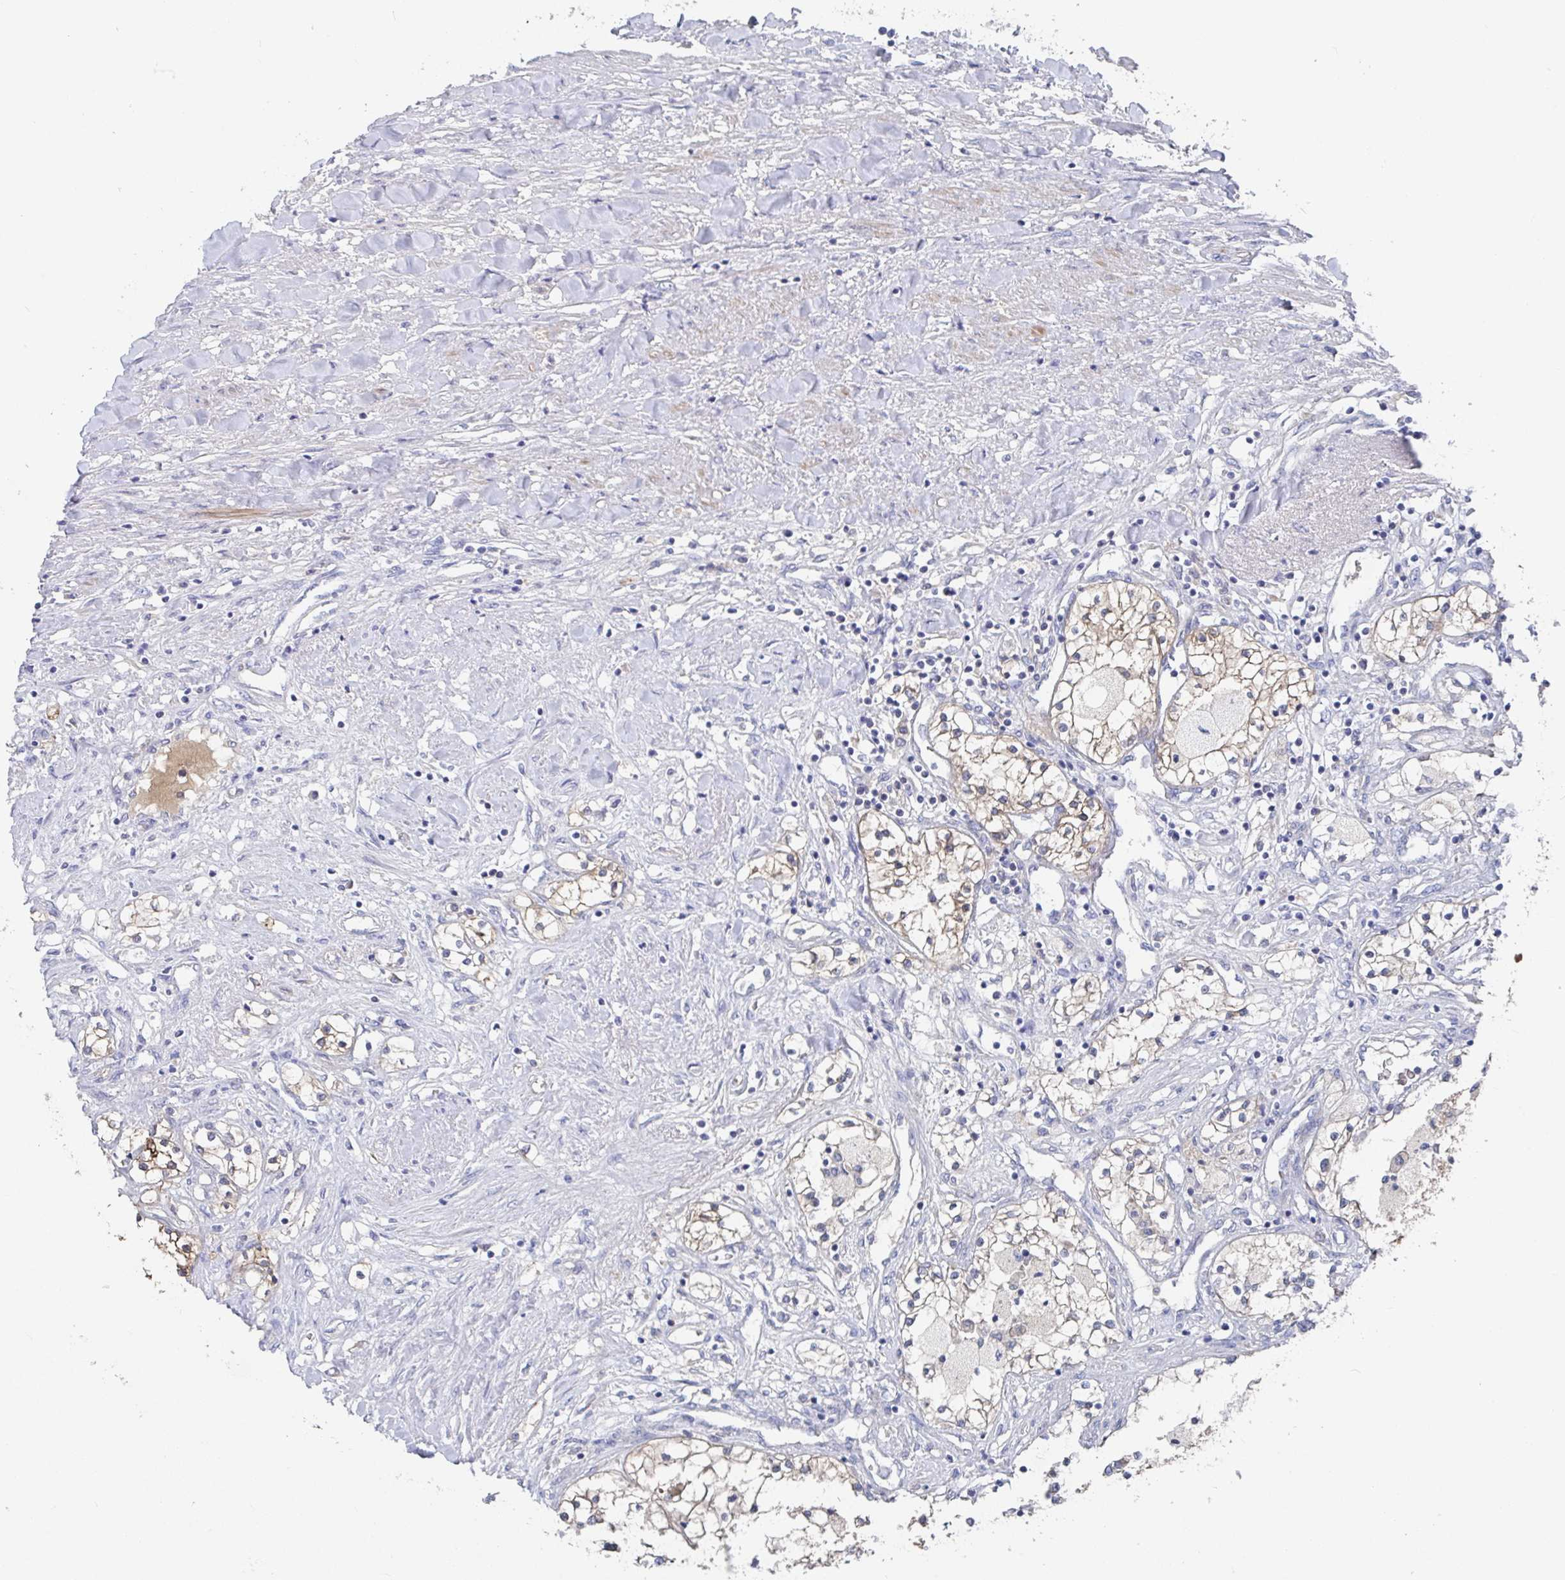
{"staining": {"intensity": "weak", "quantity": "25%-75%", "location": "cytoplasmic/membranous"}, "tissue": "renal cancer", "cell_type": "Tumor cells", "image_type": "cancer", "snomed": [{"axis": "morphology", "description": "Adenocarcinoma, NOS"}, {"axis": "topography", "description": "Kidney"}], "caption": "Immunohistochemical staining of renal adenocarcinoma shows low levels of weak cytoplasmic/membranous protein positivity in approximately 25%-75% of tumor cells. (DAB (3,3'-diaminobenzidine) IHC with brightfield microscopy, high magnification).", "gene": "GPR148", "patient": {"sex": "male", "age": 68}}